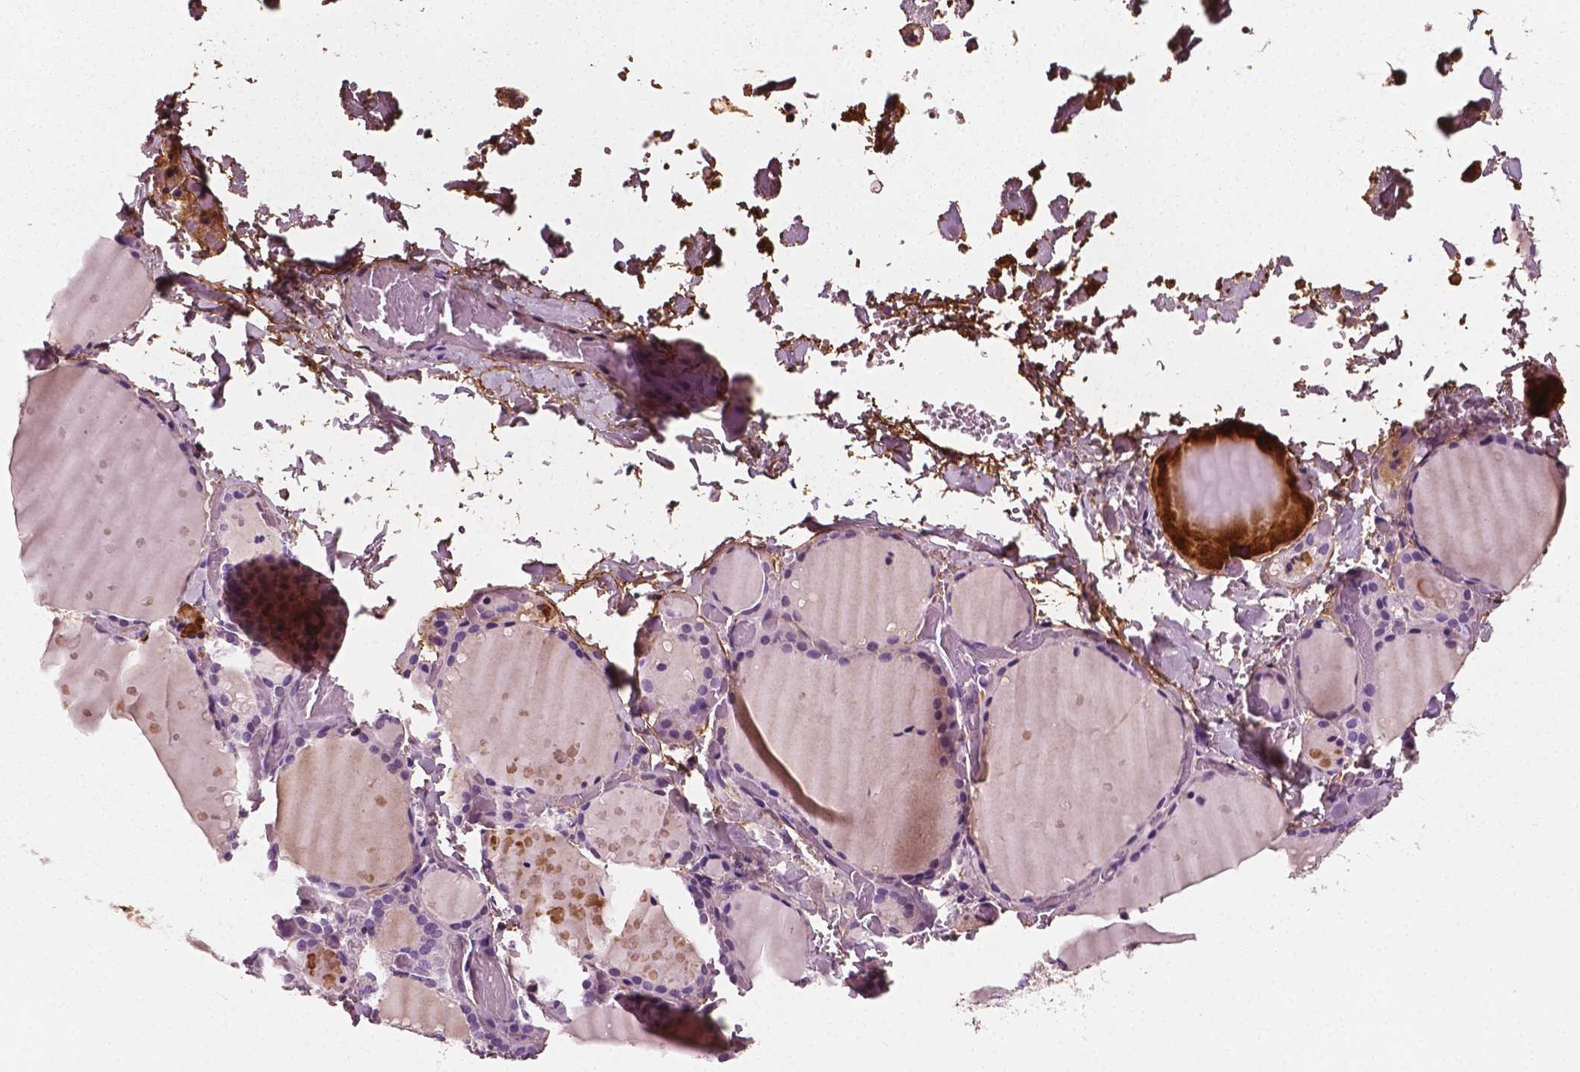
{"staining": {"intensity": "negative", "quantity": "none", "location": "none"}, "tissue": "thyroid gland", "cell_type": "Glandular cells", "image_type": "normal", "snomed": [{"axis": "morphology", "description": "Normal tissue, NOS"}, {"axis": "topography", "description": "Thyroid gland"}], "caption": "An immunohistochemistry (IHC) photomicrograph of unremarkable thyroid gland is shown. There is no staining in glandular cells of thyroid gland.", "gene": "FBLN1", "patient": {"sex": "female", "age": 36}}